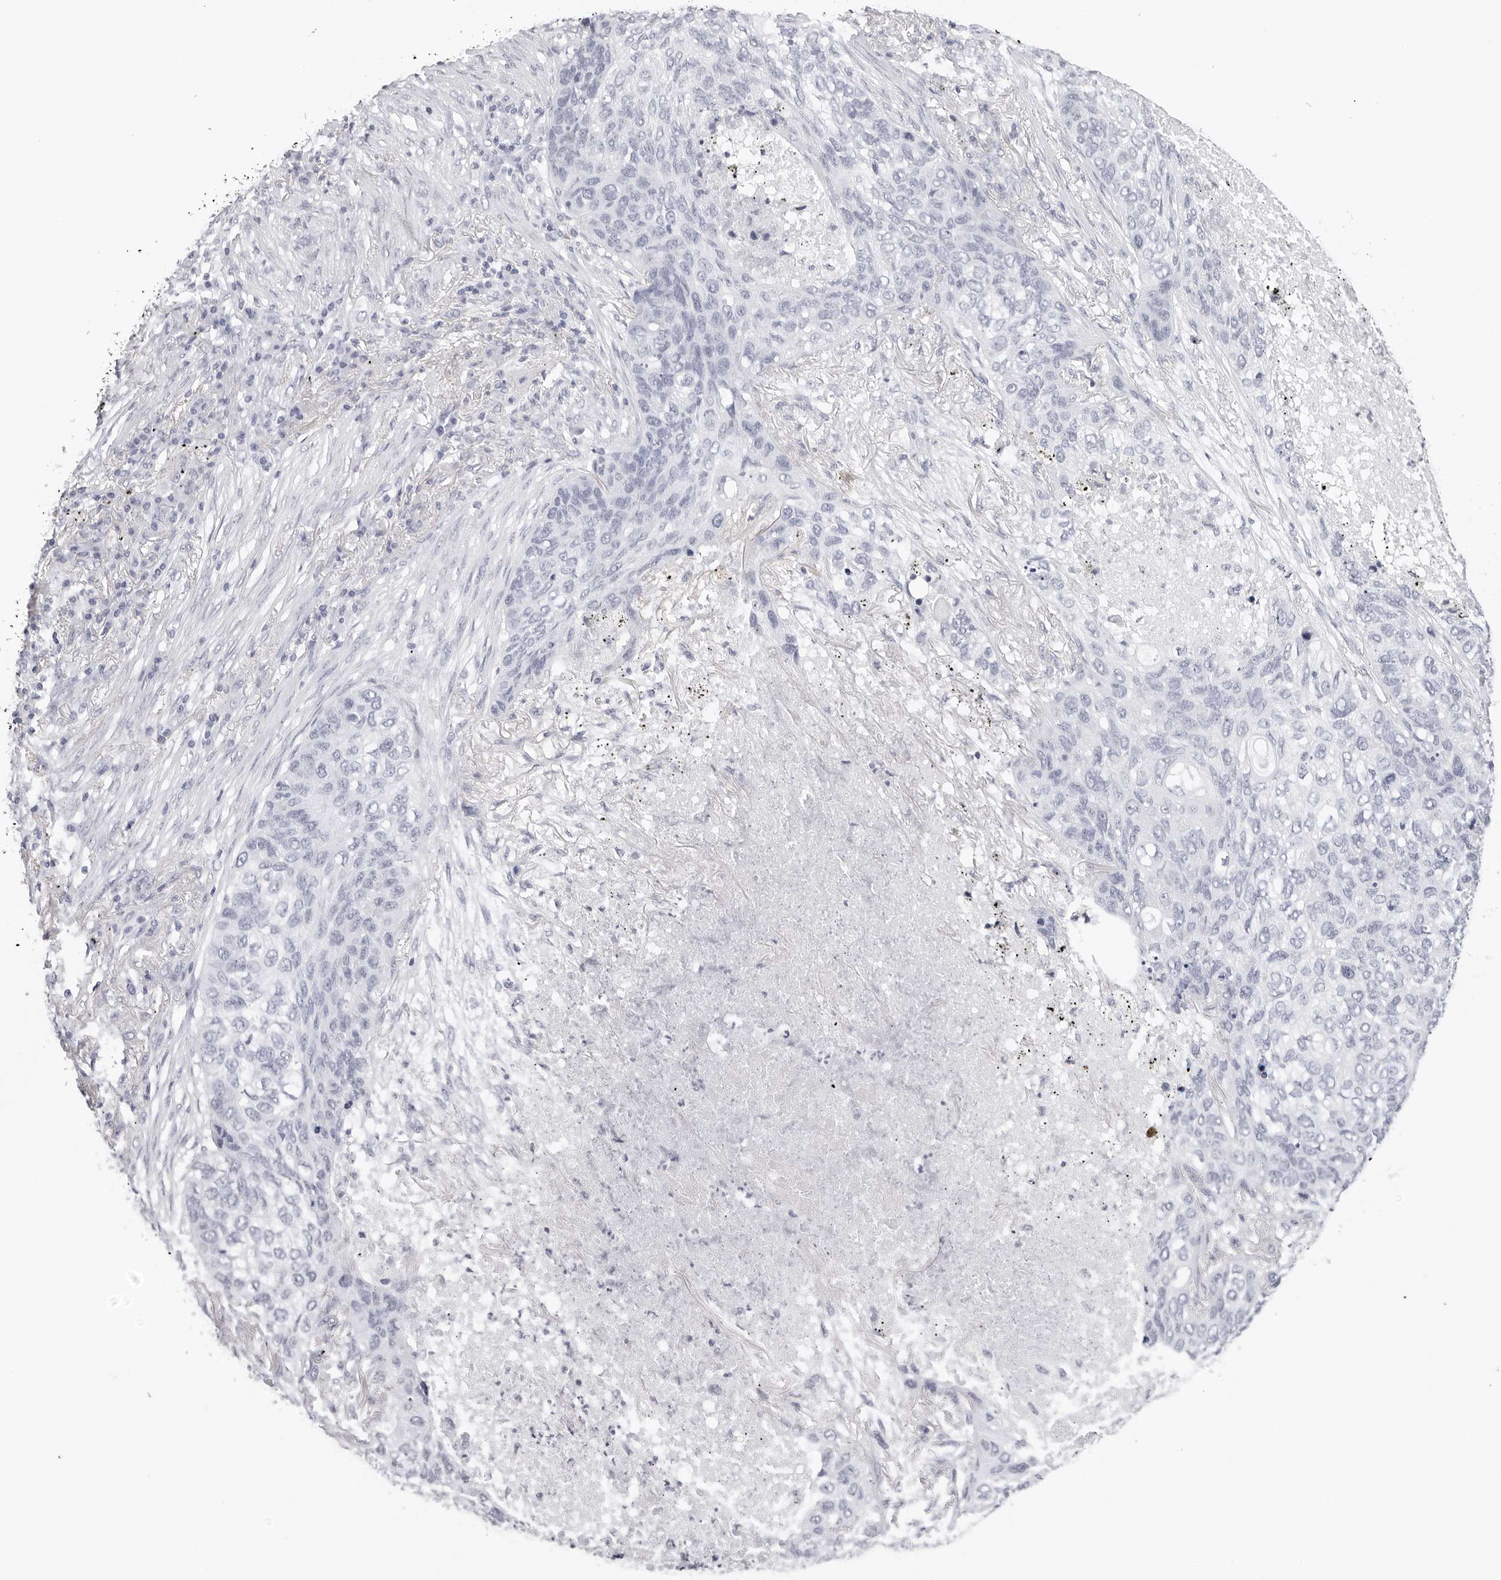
{"staining": {"intensity": "negative", "quantity": "none", "location": "none"}, "tissue": "lung cancer", "cell_type": "Tumor cells", "image_type": "cancer", "snomed": [{"axis": "morphology", "description": "Squamous cell carcinoma, NOS"}, {"axis": "topography", "description": "Lung"}], "caption": "Immunohistochemistry (IHC) of human lung squamous cell carcinoma demonstrates no positivity in tumor cells. Brightfield microscopy of IHC stained with DAB (brown) and hematoxylin (blue), captured at high magnification.", "gene": "AGMAT", "patient": {"sex": "female", "age": 63}}